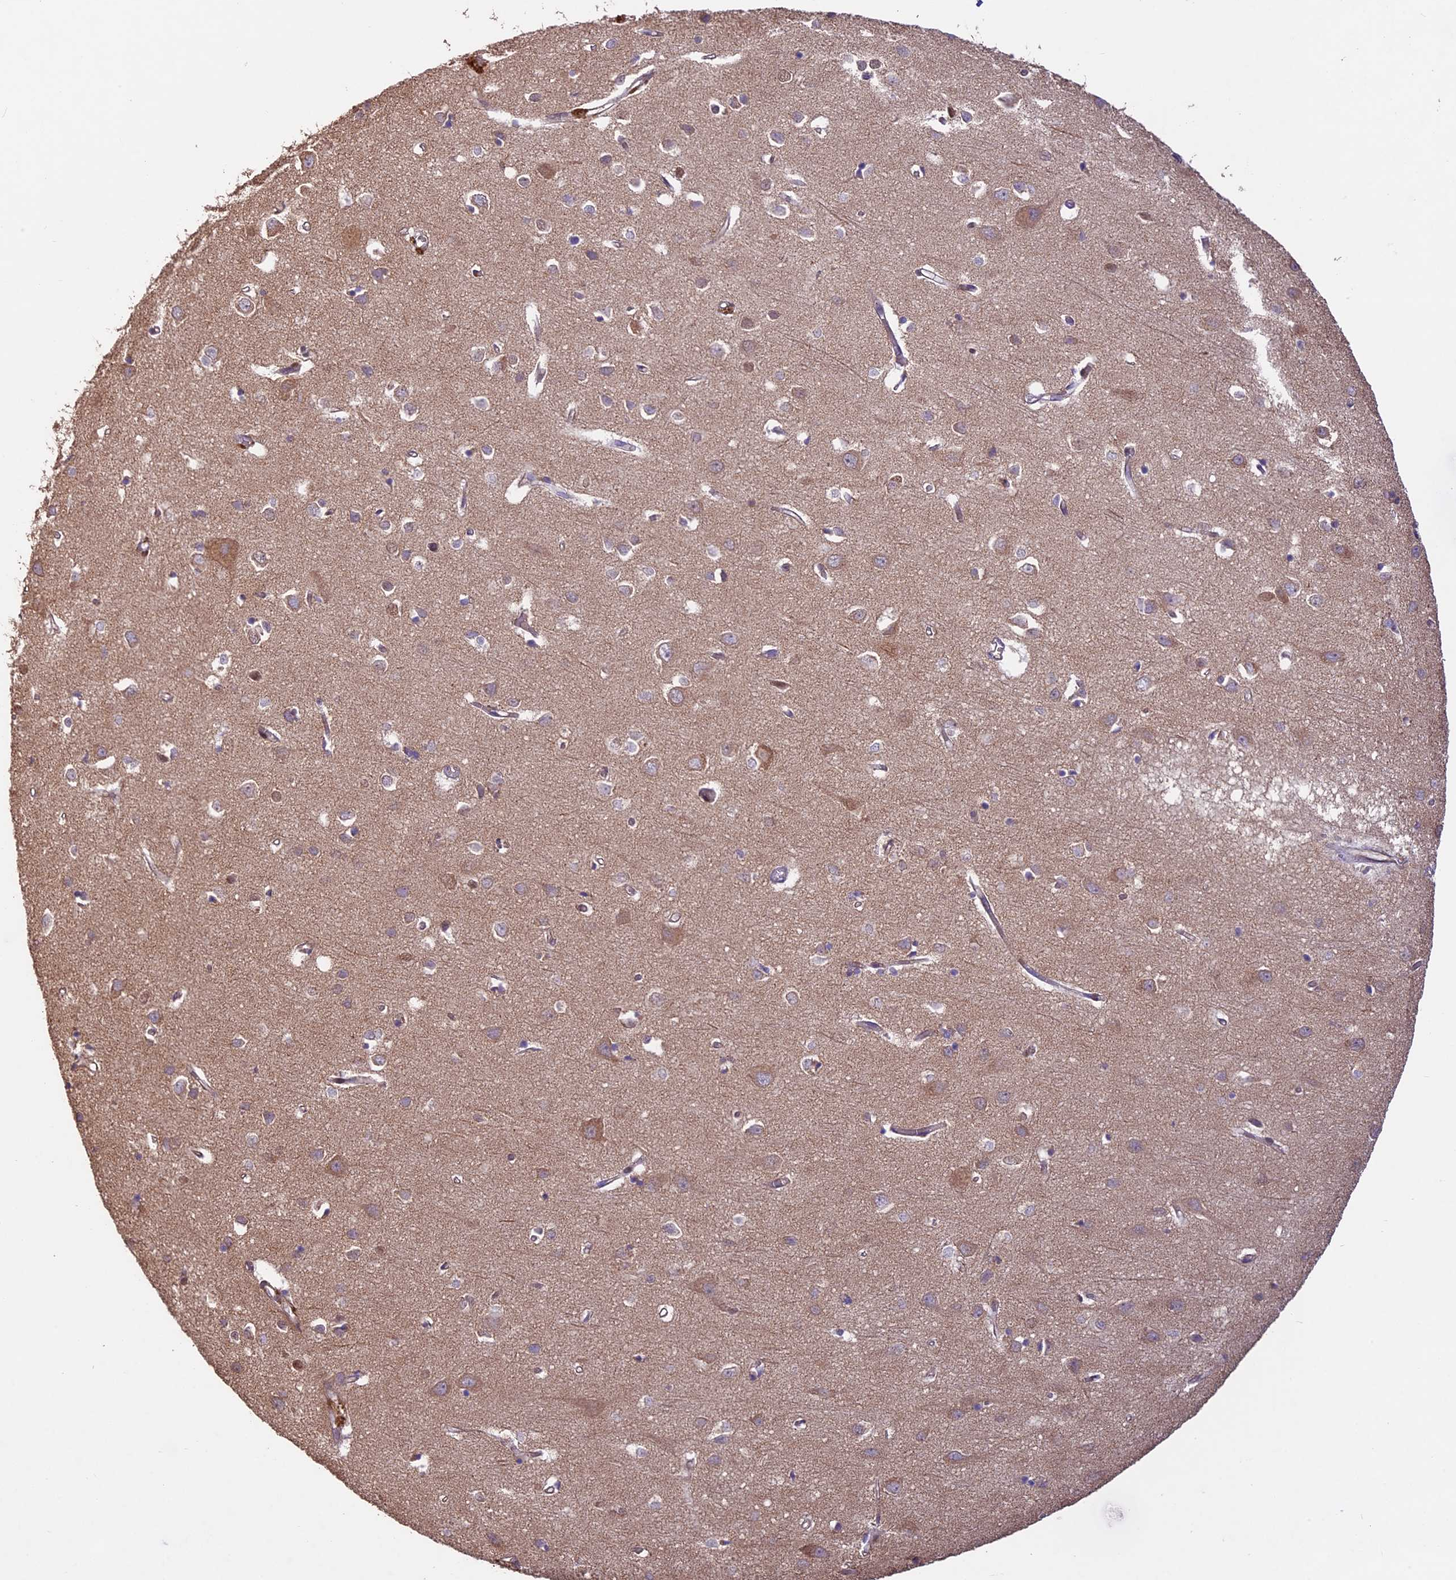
{"staining": {"intensity": "moderate", "quantity": "25%-75%", "location": "cytoplasmic/membranous"}, "tissue": "cerebral cortex", "cell_type": "Endothelial cells", "image_type": "normal", "snomed": [{"axis": "morphology", "description": "Normal tissue, NOS"}, {"axis": "topography", "description": "Cerebral cortex"}], "caption": "Approximately 25%-75% of endothelial cells in unremarkable cerebral cortex show moderate cytoplasmic/membranous protein staining as visualized by brown immunohistochemical staining.", "gene": "BCAS4", "patient": {"sex": "female", "age": 64}}